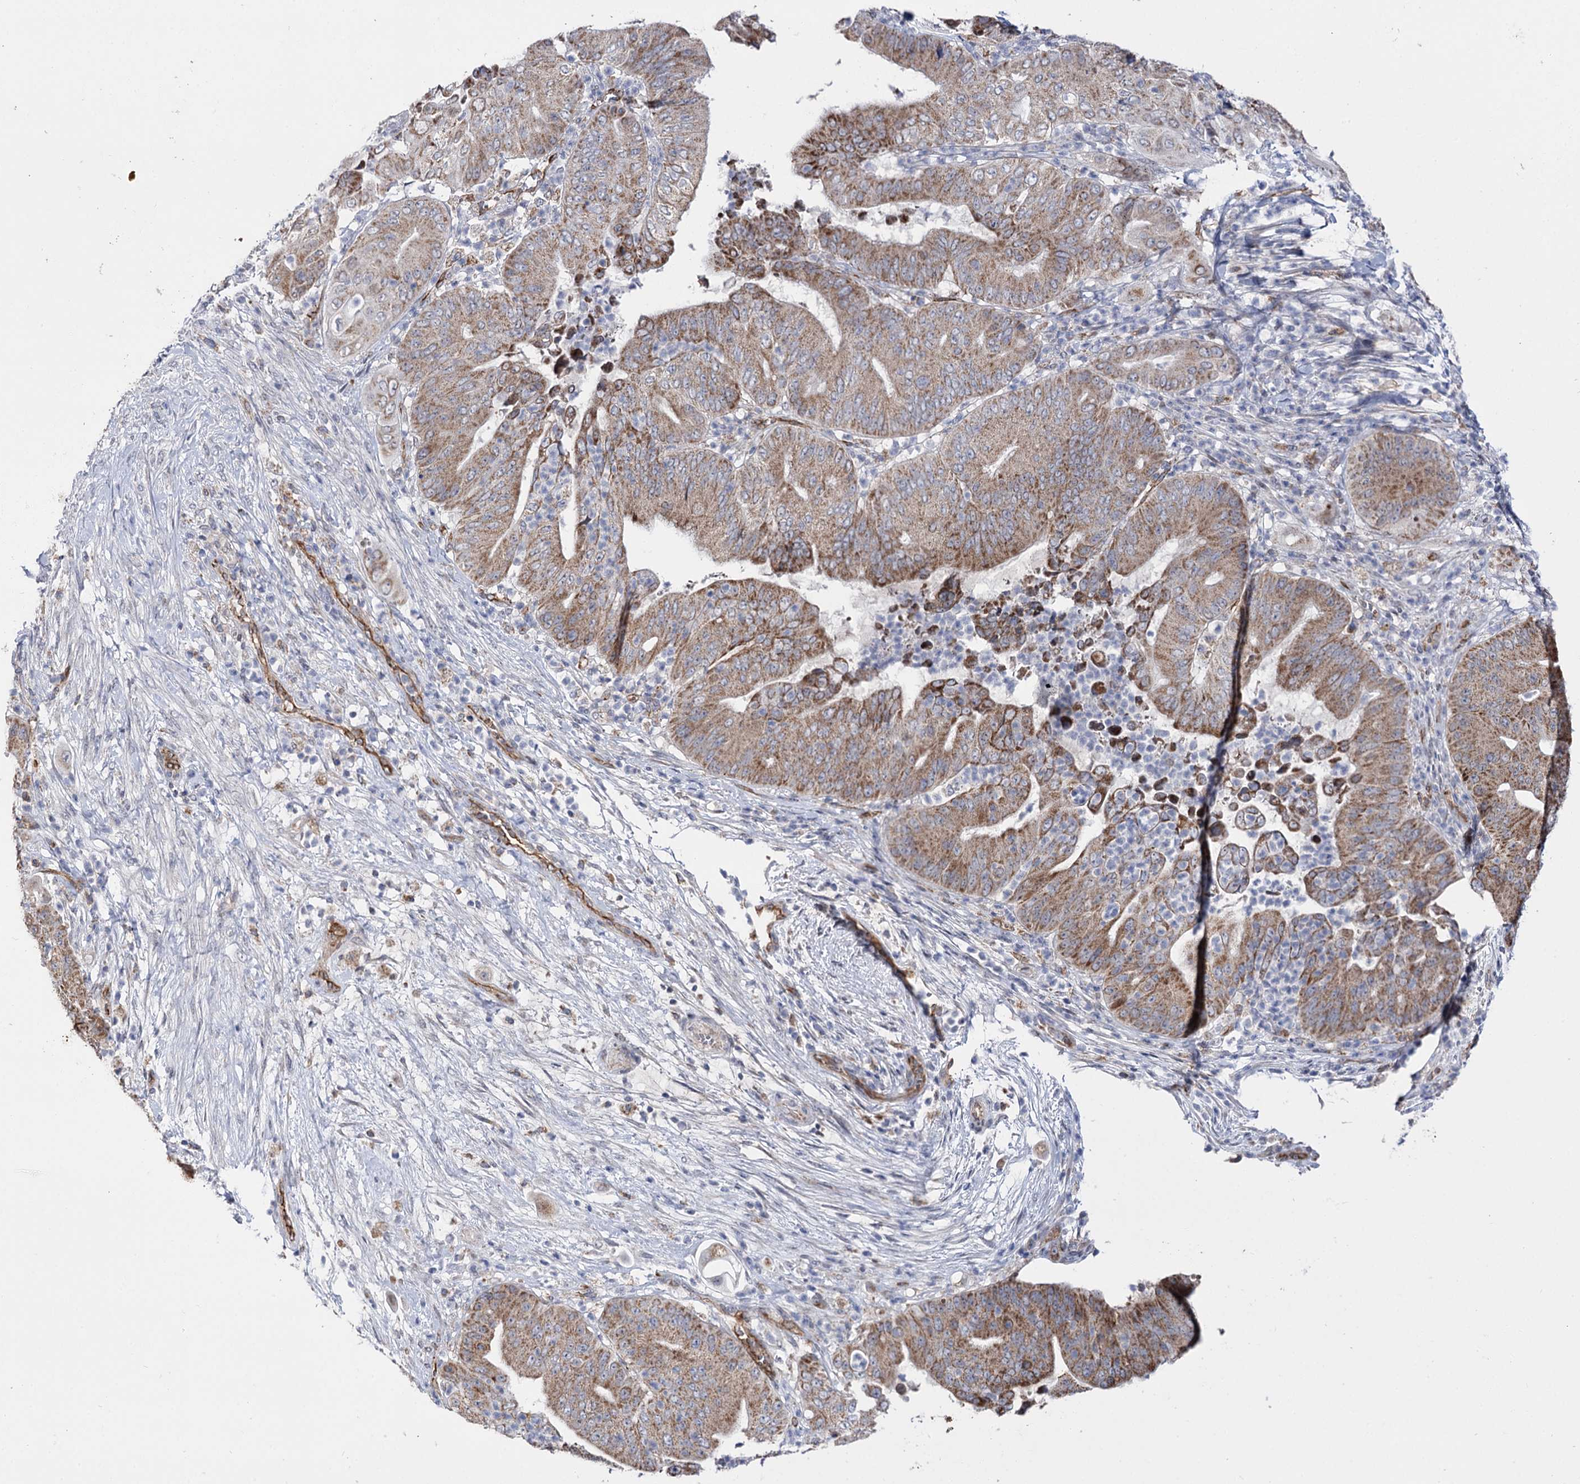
{"staining": {"intensity": "moderate", "quantity": ">75%", "location": "cytoplasmic/membranous"}, "tissue": "pancreatic cancer", "cell_type": "Tumor cells", "image_type": "cancer", "snomed": [{"axis": "morphology", "description": "Adenocarcinoma, NOS"}, {"axis": "topography", "description": "Pancreas"}], "caption": "Immunohistochemistry image of human pancreatic cancer stained for a protein (brown), which demonstrates medium levels of moderate cytoplasmic/membranous expression in about >75% of tumor cells.", "gene": "CBR4", "patient": {"sex": "female", "age": 77}}